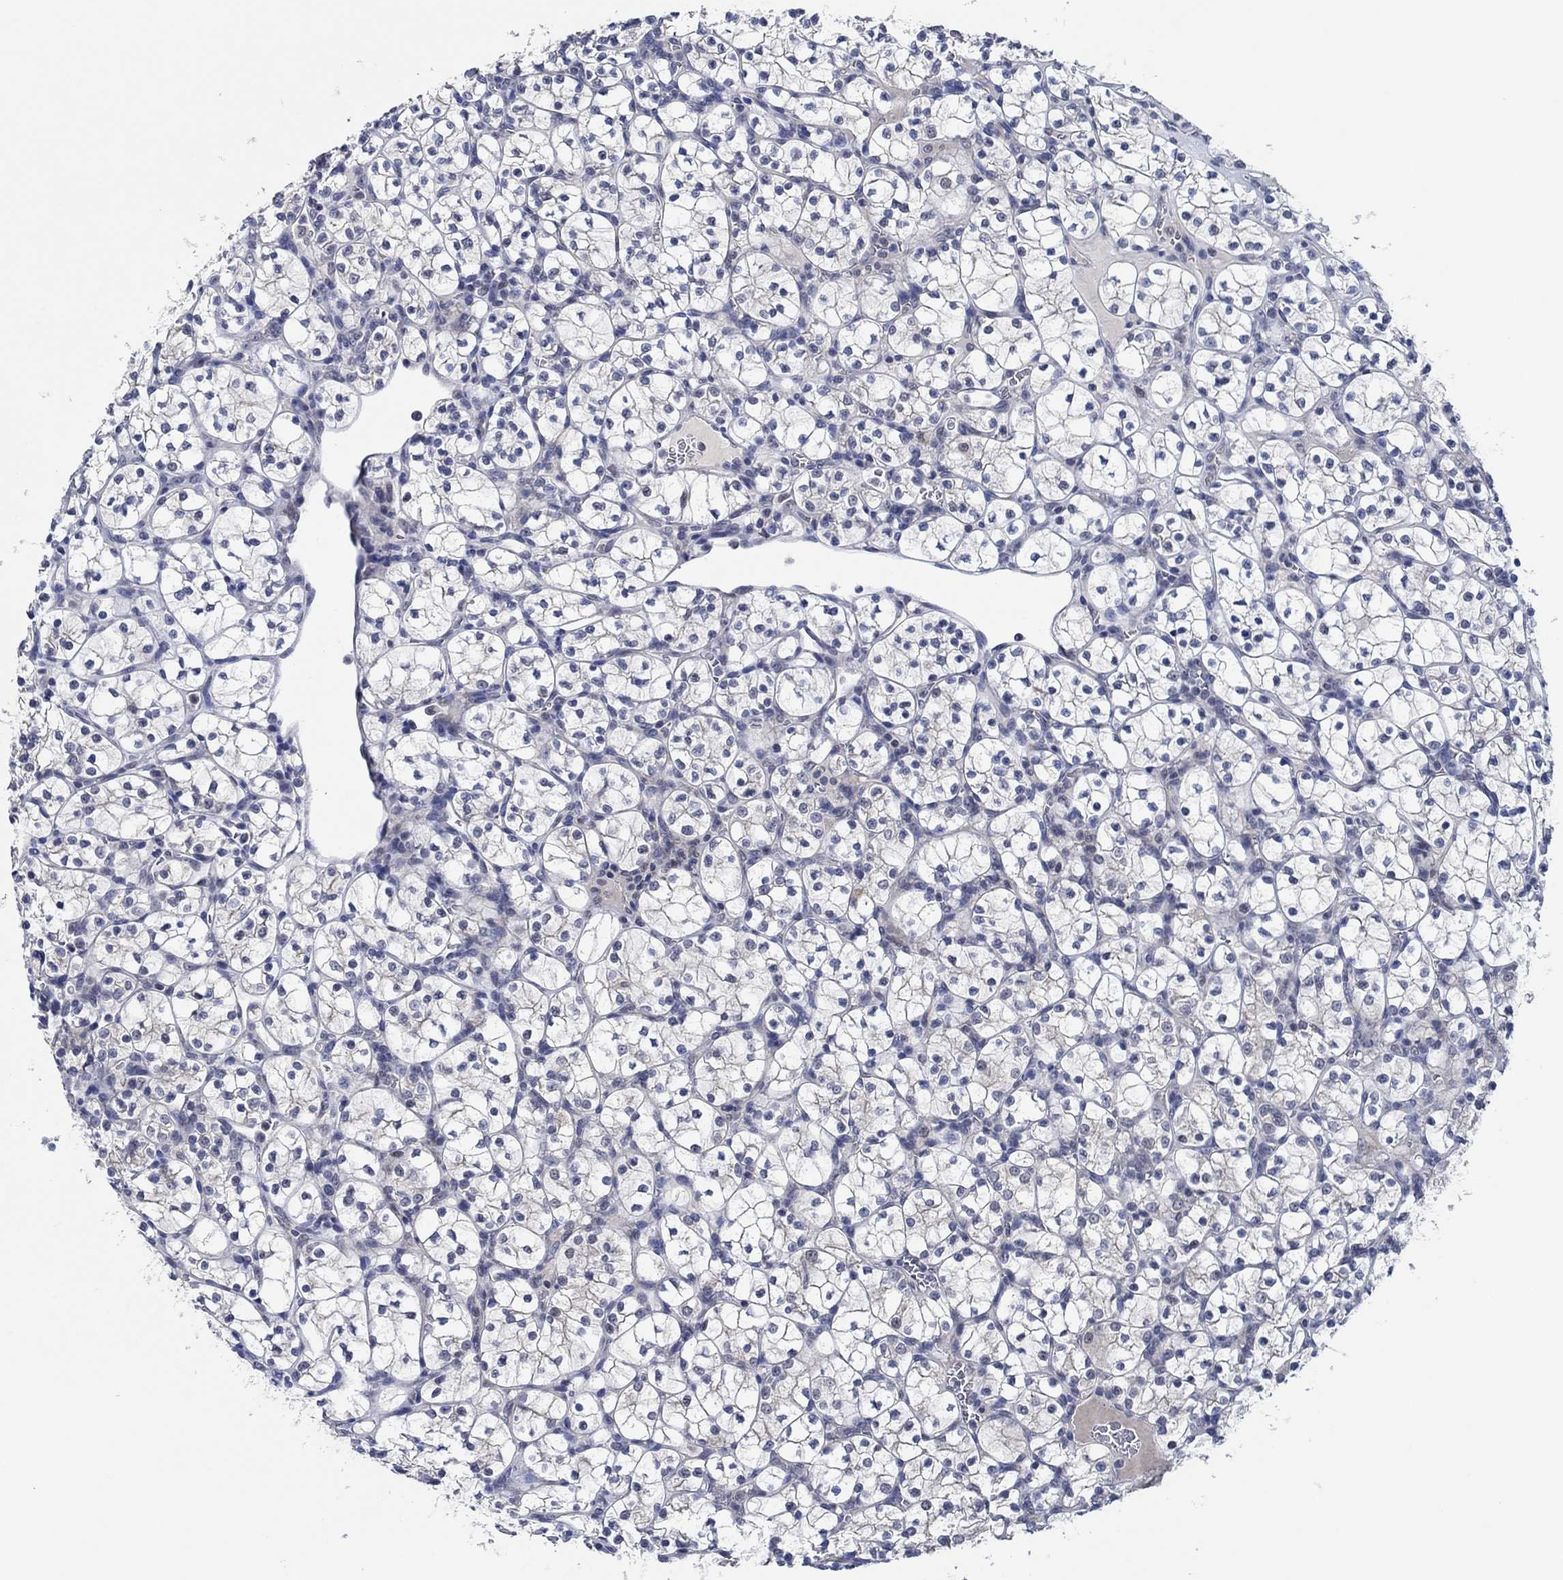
{"staining": {"intensity": "negative", "quantity": "none", "location": "none"}, "tissue": "renal cancer", "cell_type": "Tumor cells", "image_type": "cancer", "snomed": [{"axis": "morphology", "description": "Adenocarcinoma, NOS"}, {"axis": "topography", "description": "Kidney"}], "caption": "High magnification brightfield microscopy of renal cancer stained with DAB (brown) and counterstained with hematoxylin (blue): tumor cells show no significant expression.", "gene": "PRRT3", "patient": {"sex": "female", "age": 89}}